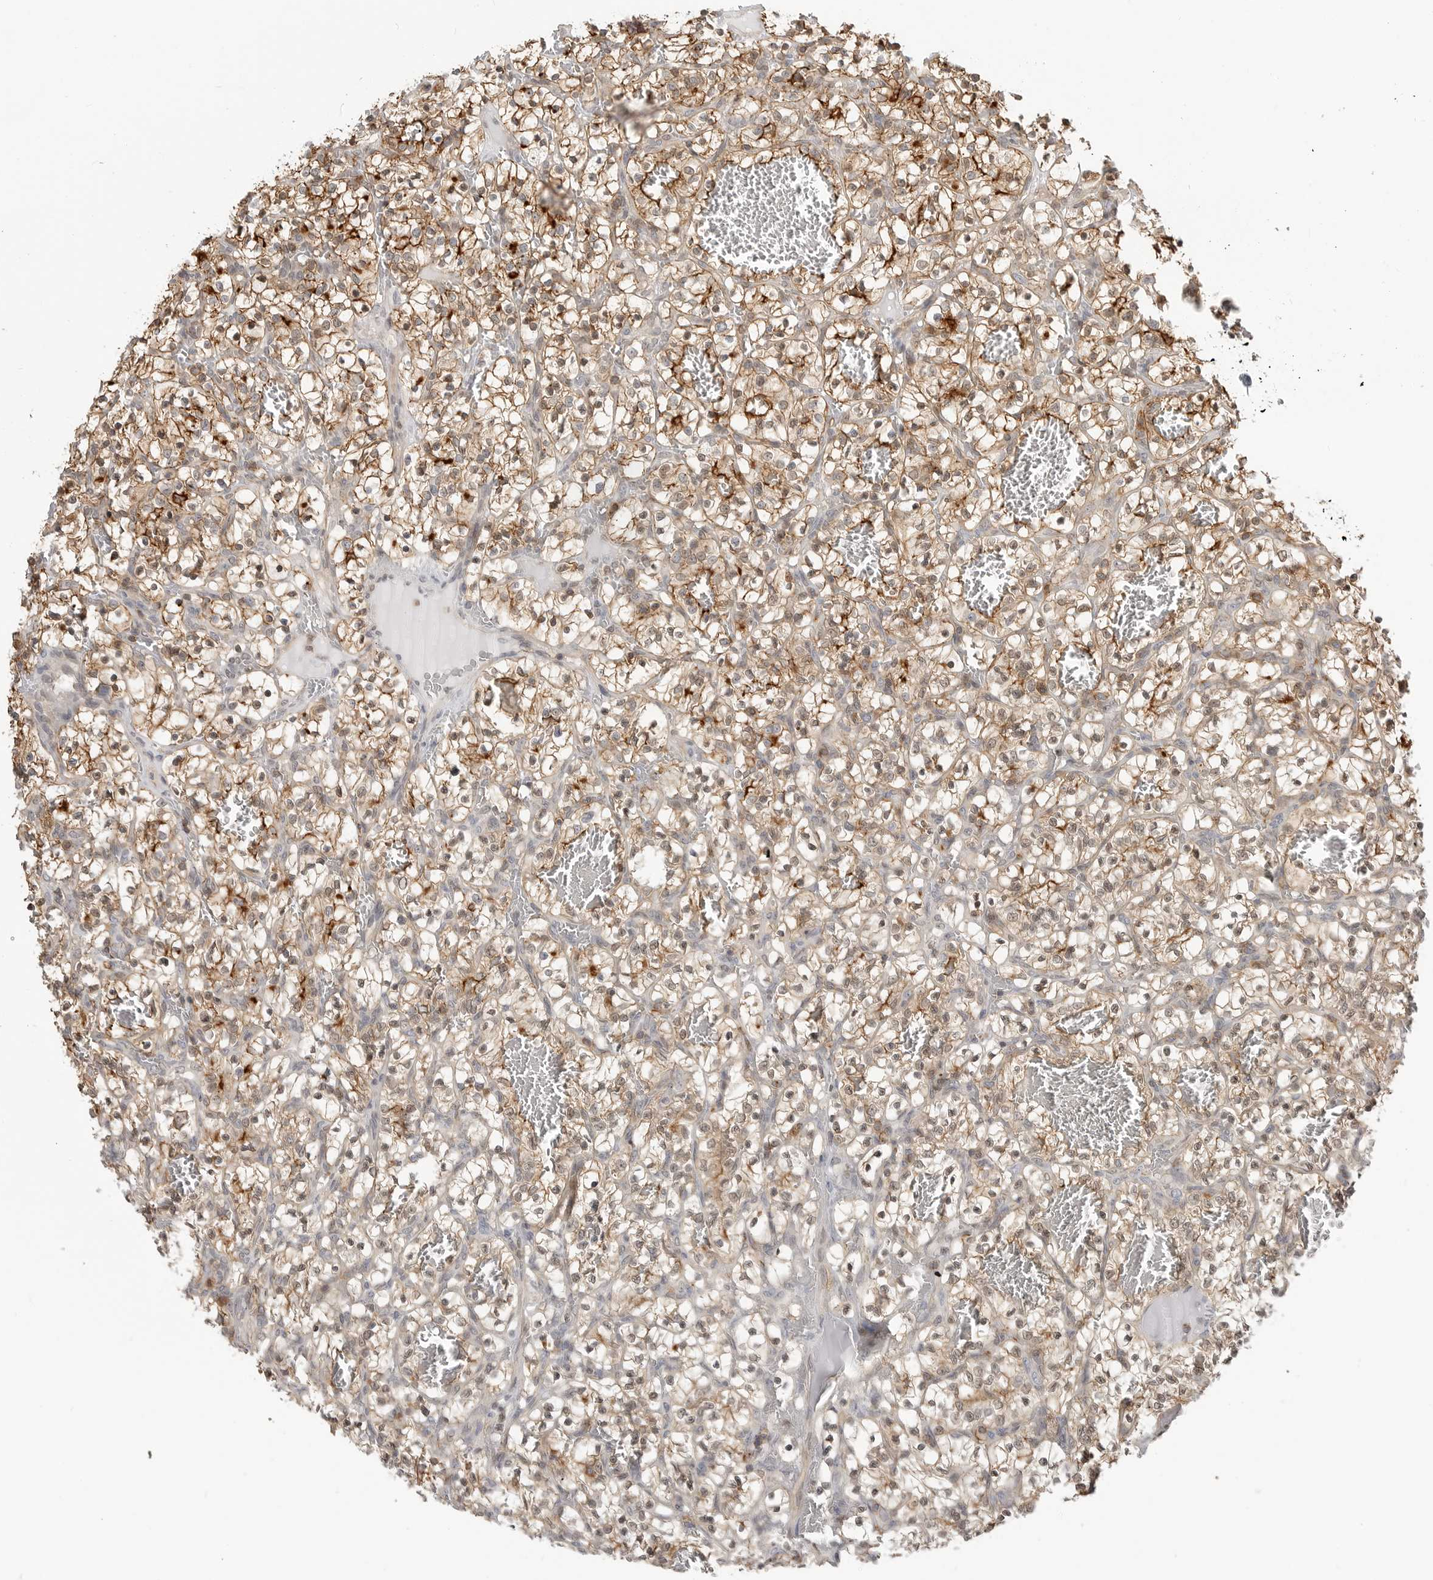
{"staining": {"intensity": "moderate", "quantity": ">75%", "location": "cytoplasmic/membranous"}, "tissue": "renal cancer", "cell_type": "Tumor cells", "image_type": "cancer", "snomed": [{"axis": "morphology", "description": "Adenocarcinoma, NOS"}, {"axis": "topography", "description": "Kidney"}], "caption": "Immunohistochemical staining of human renal adenocarcinoma shows medium levels of moderate cytoplasmic/membranous staining in about >75% of tumor cells.", "gene": "ANXA11", "patient": {"sex": "female", "age": 57}}